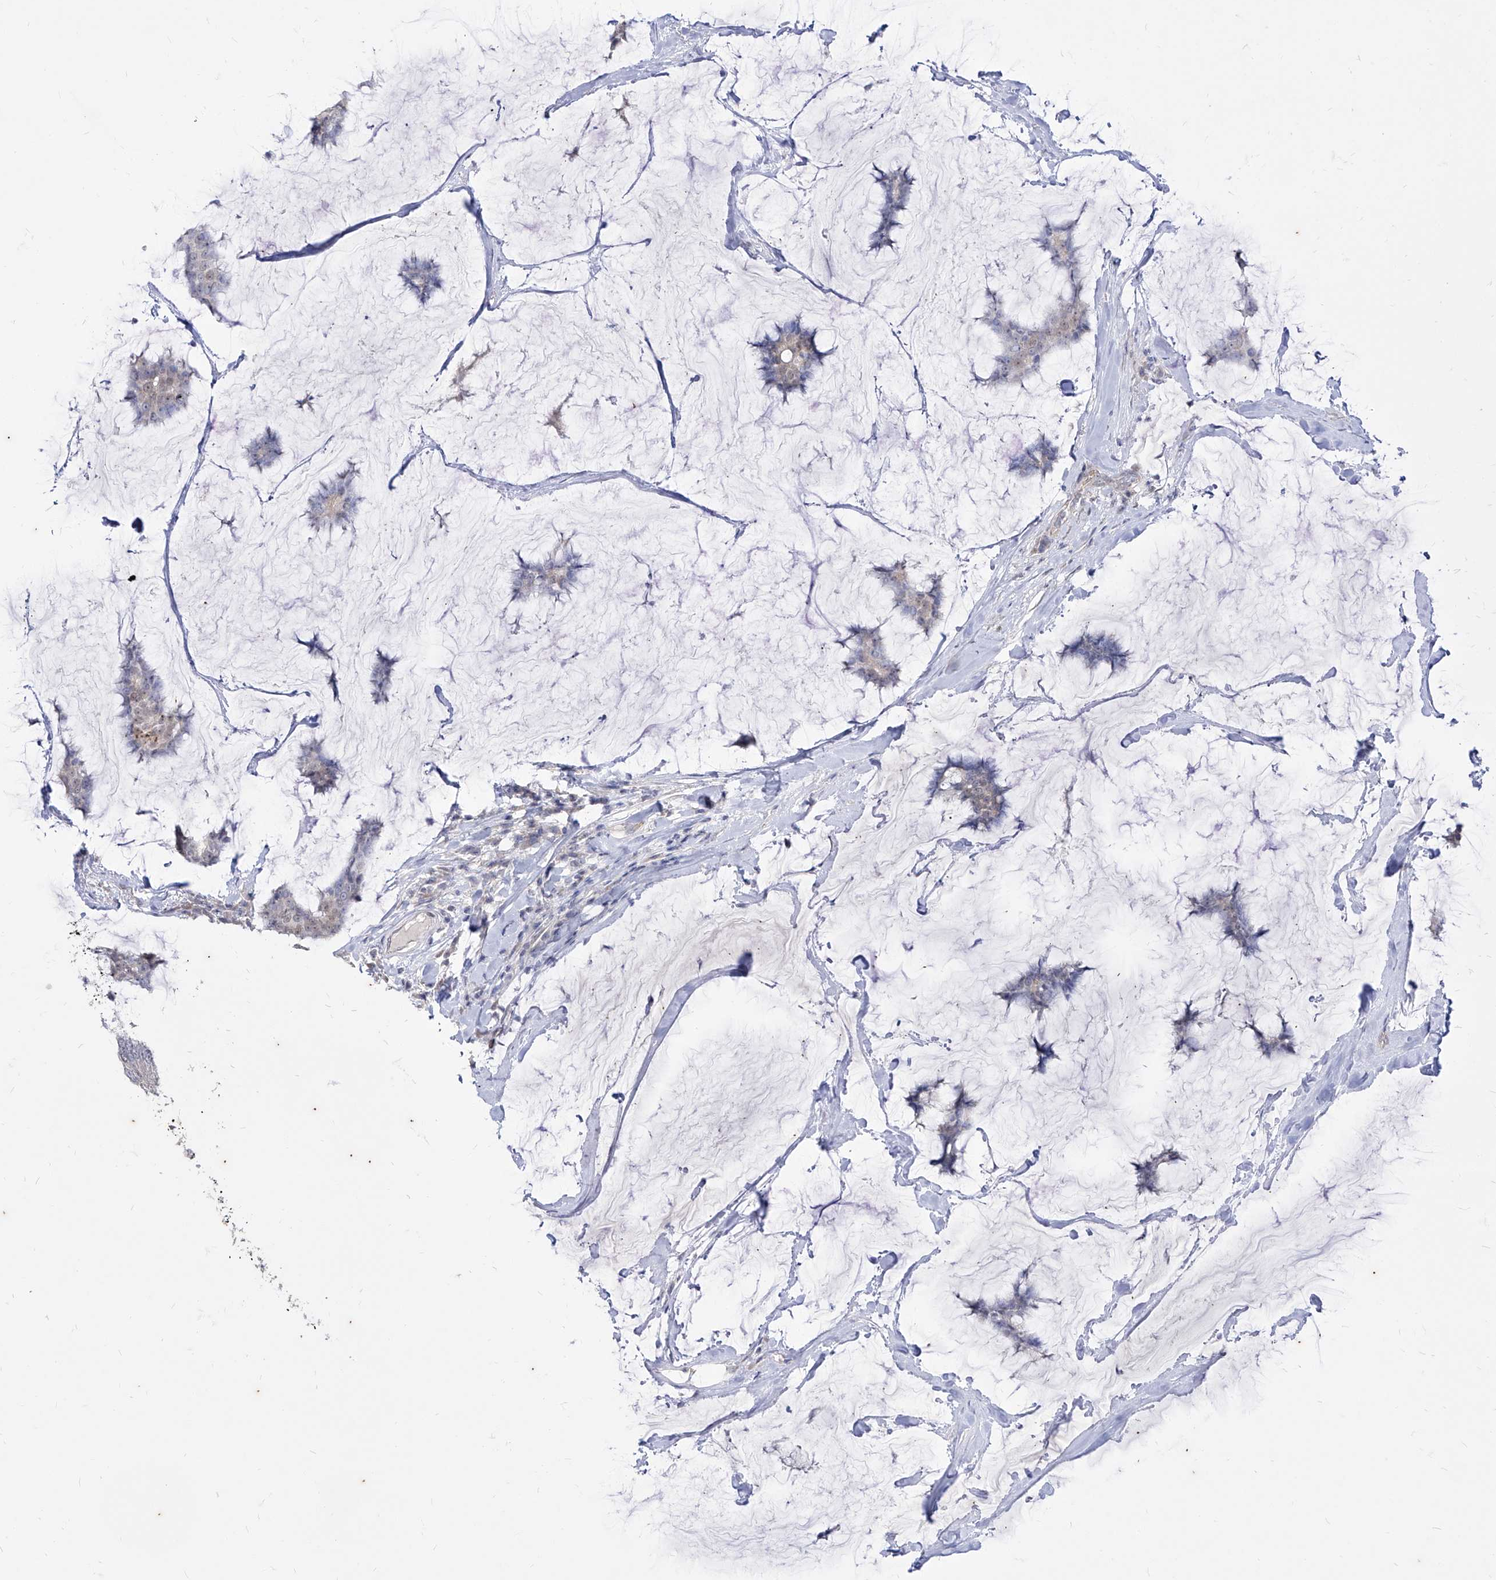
{"staining": {"intensity": "negative", "quantity": "none", "location": "none"}, "tissue": "breast cancer", "cell_type": "Tumor cells", "image_type": "cancer", "snomed": [{"axis": "morphology", "description": "Duct carcinoma"}, {"axis": "topography", "description": "Breast"}], "caption": "This is an IHC micrograph of human breast intraductal carcinoma. There is no expression in tumor cells.", "gene": "PHF20L1", "patient": {"sex": "female", "age": 93}}